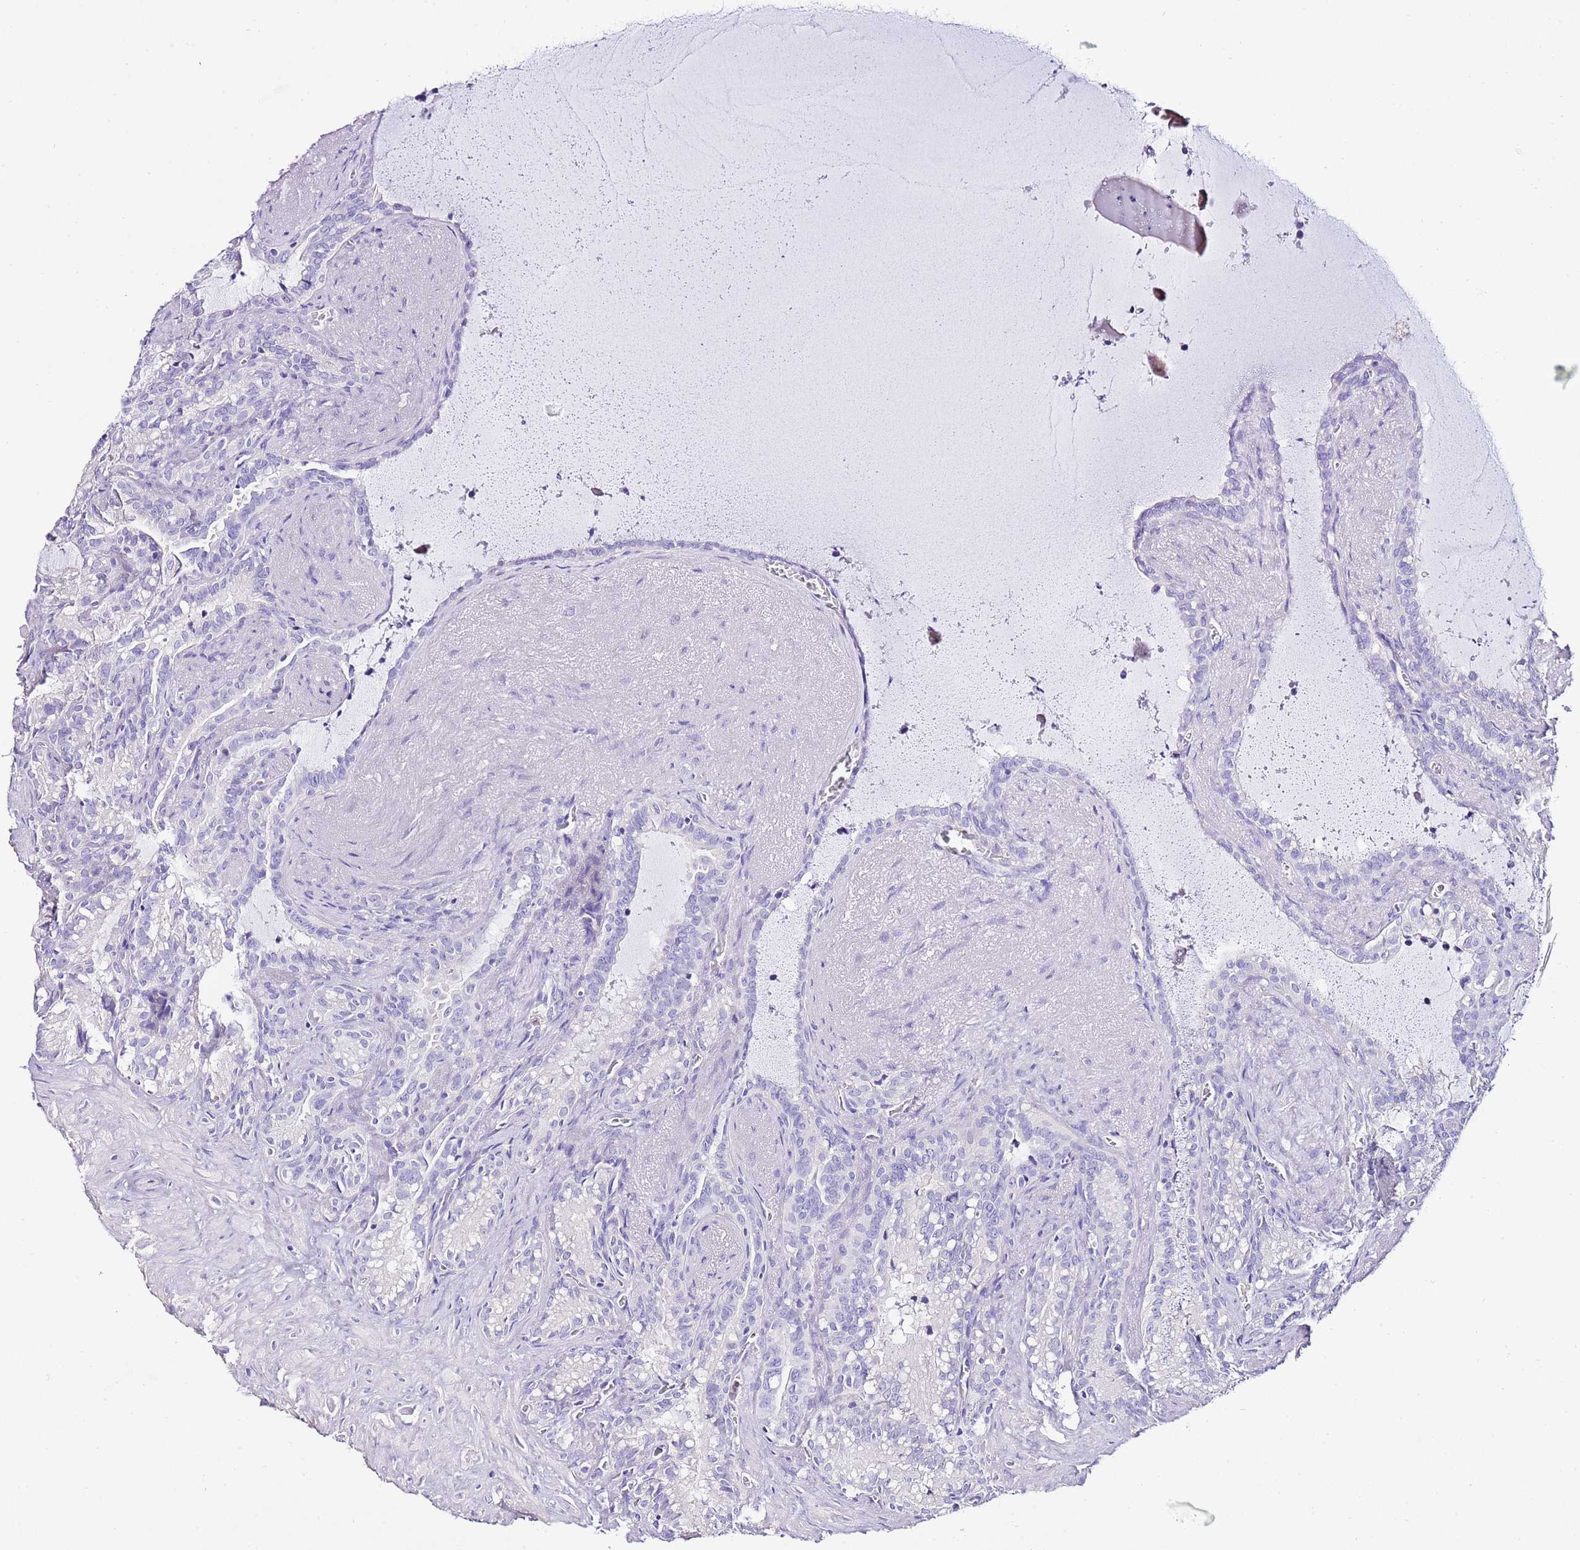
{"staining": {"intensity": "negative", "quantity": "none", "location": "none"}, "tissue": "seminal vesicle", "cell_type": "Glandular cells", "image_type": "normal", "snomed": [{"axis": "morphology", "description": "Normal tissue, NOS"}, {"axis": "topography", "description": "Prostate"}, {"axis": "topography", "description": "Seminal veicle"}], "caption": "Protein analysis of normal seminal vesicle shows no significant positivity in glandular cells. (Stains: DAB (3,3'-diaminobenzidine) immunohistochemistry with hematoxylin counter stain, Microscopy: brightfield microscopy at high magnification).", "gene": "BHLHA15", "patient": {"sex": "male", "age": 58}}